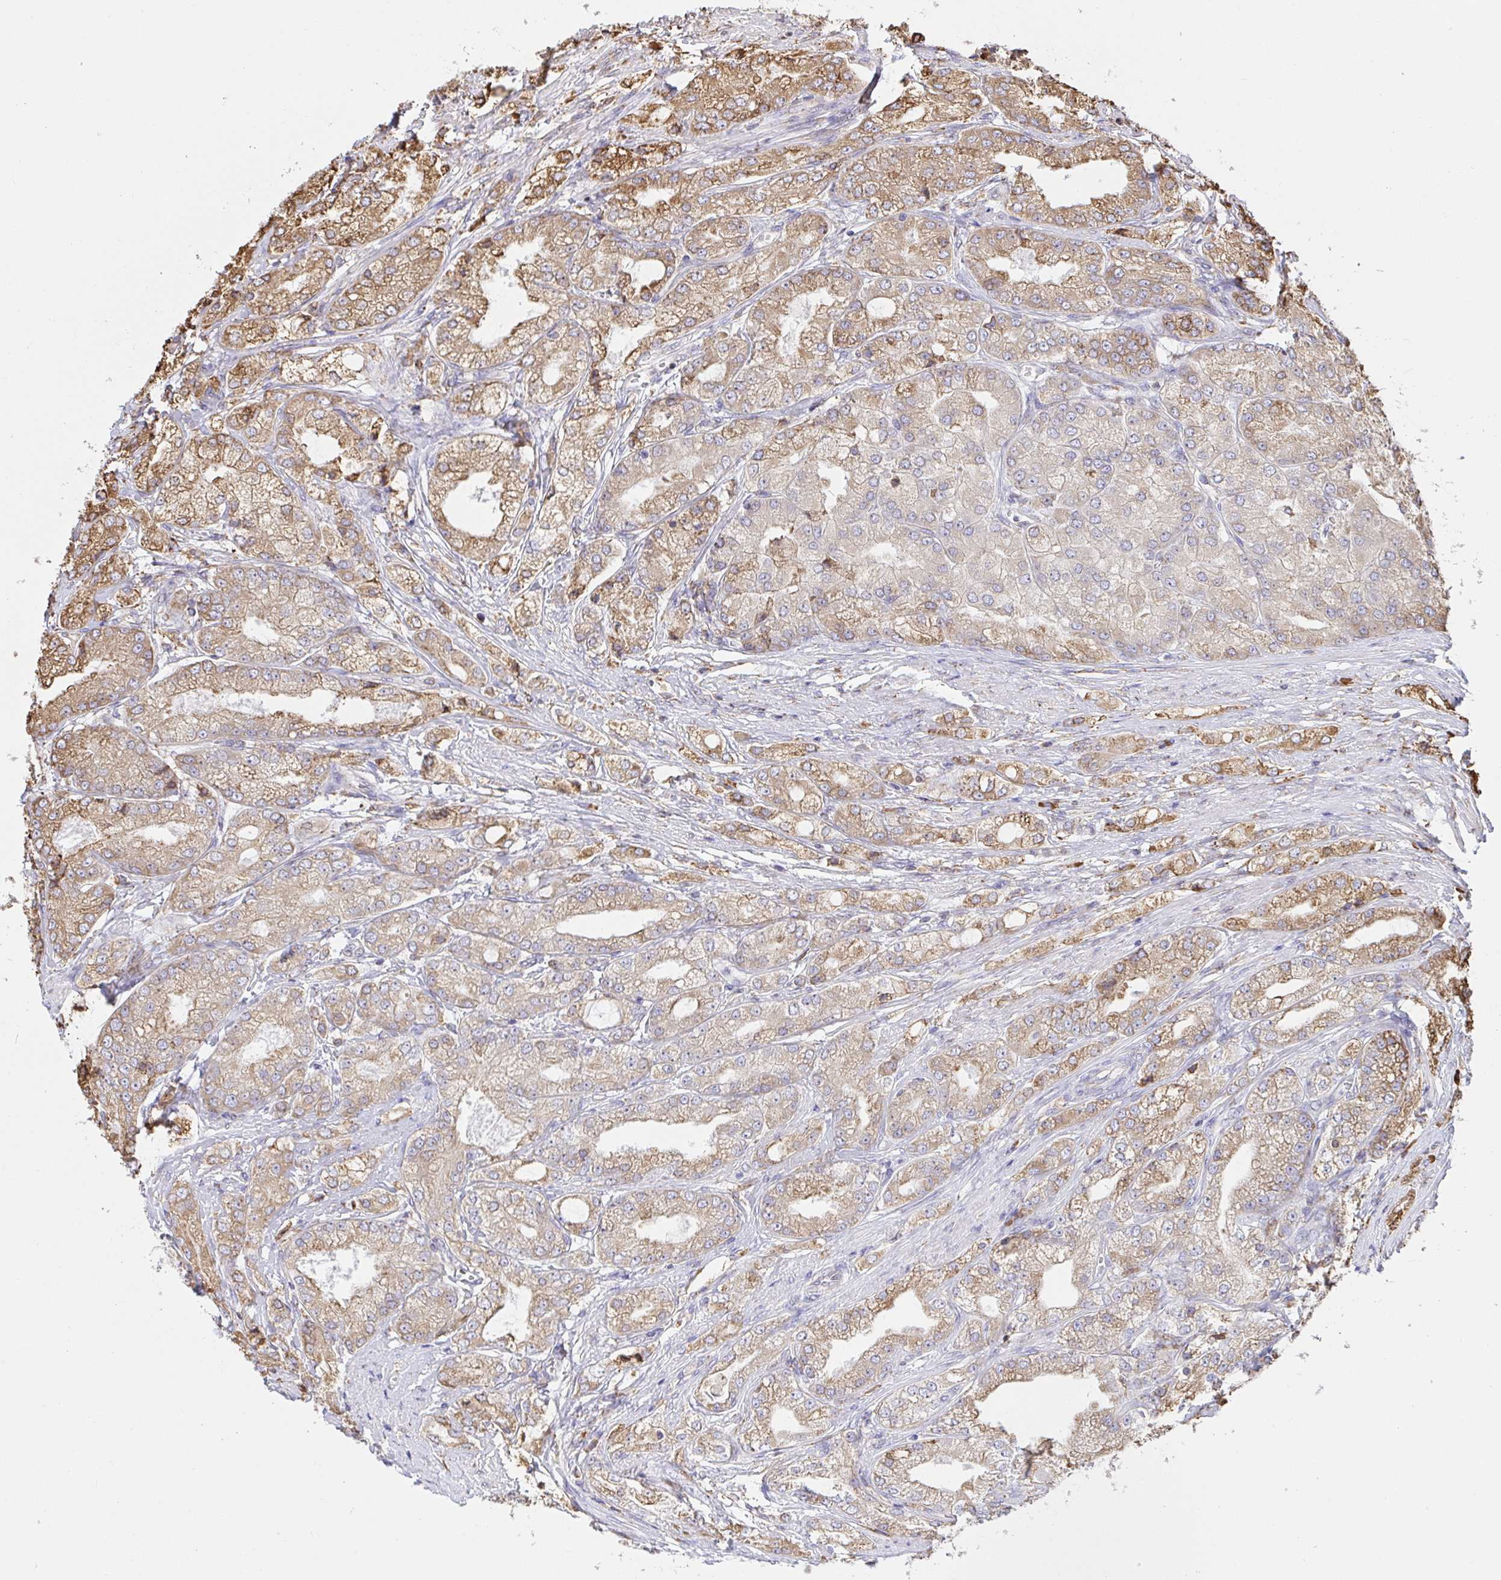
{"staining": {"intensity": "moderate", "quantity": "25%-75%", "location": "cytoplasmic/membranous"}, "tissue": "prostate cancer", "cell_type": "Tumor cells", "image_type": "cancer", "snomed": [{"axis": "morphology", "description": "Adenocarcinoma, High grade"}, {"axis": "topography", "description": "Prostate"}], "caption": "This is a photomicrograph of immunohistochemistry staining of prostate adenocarcinoma (high-grade), which shows moderate positivity in the cytoplasmic/membranous of tumor cells.", "gene": "CLGN", "patient": {"sex": "male", "age": 61}}